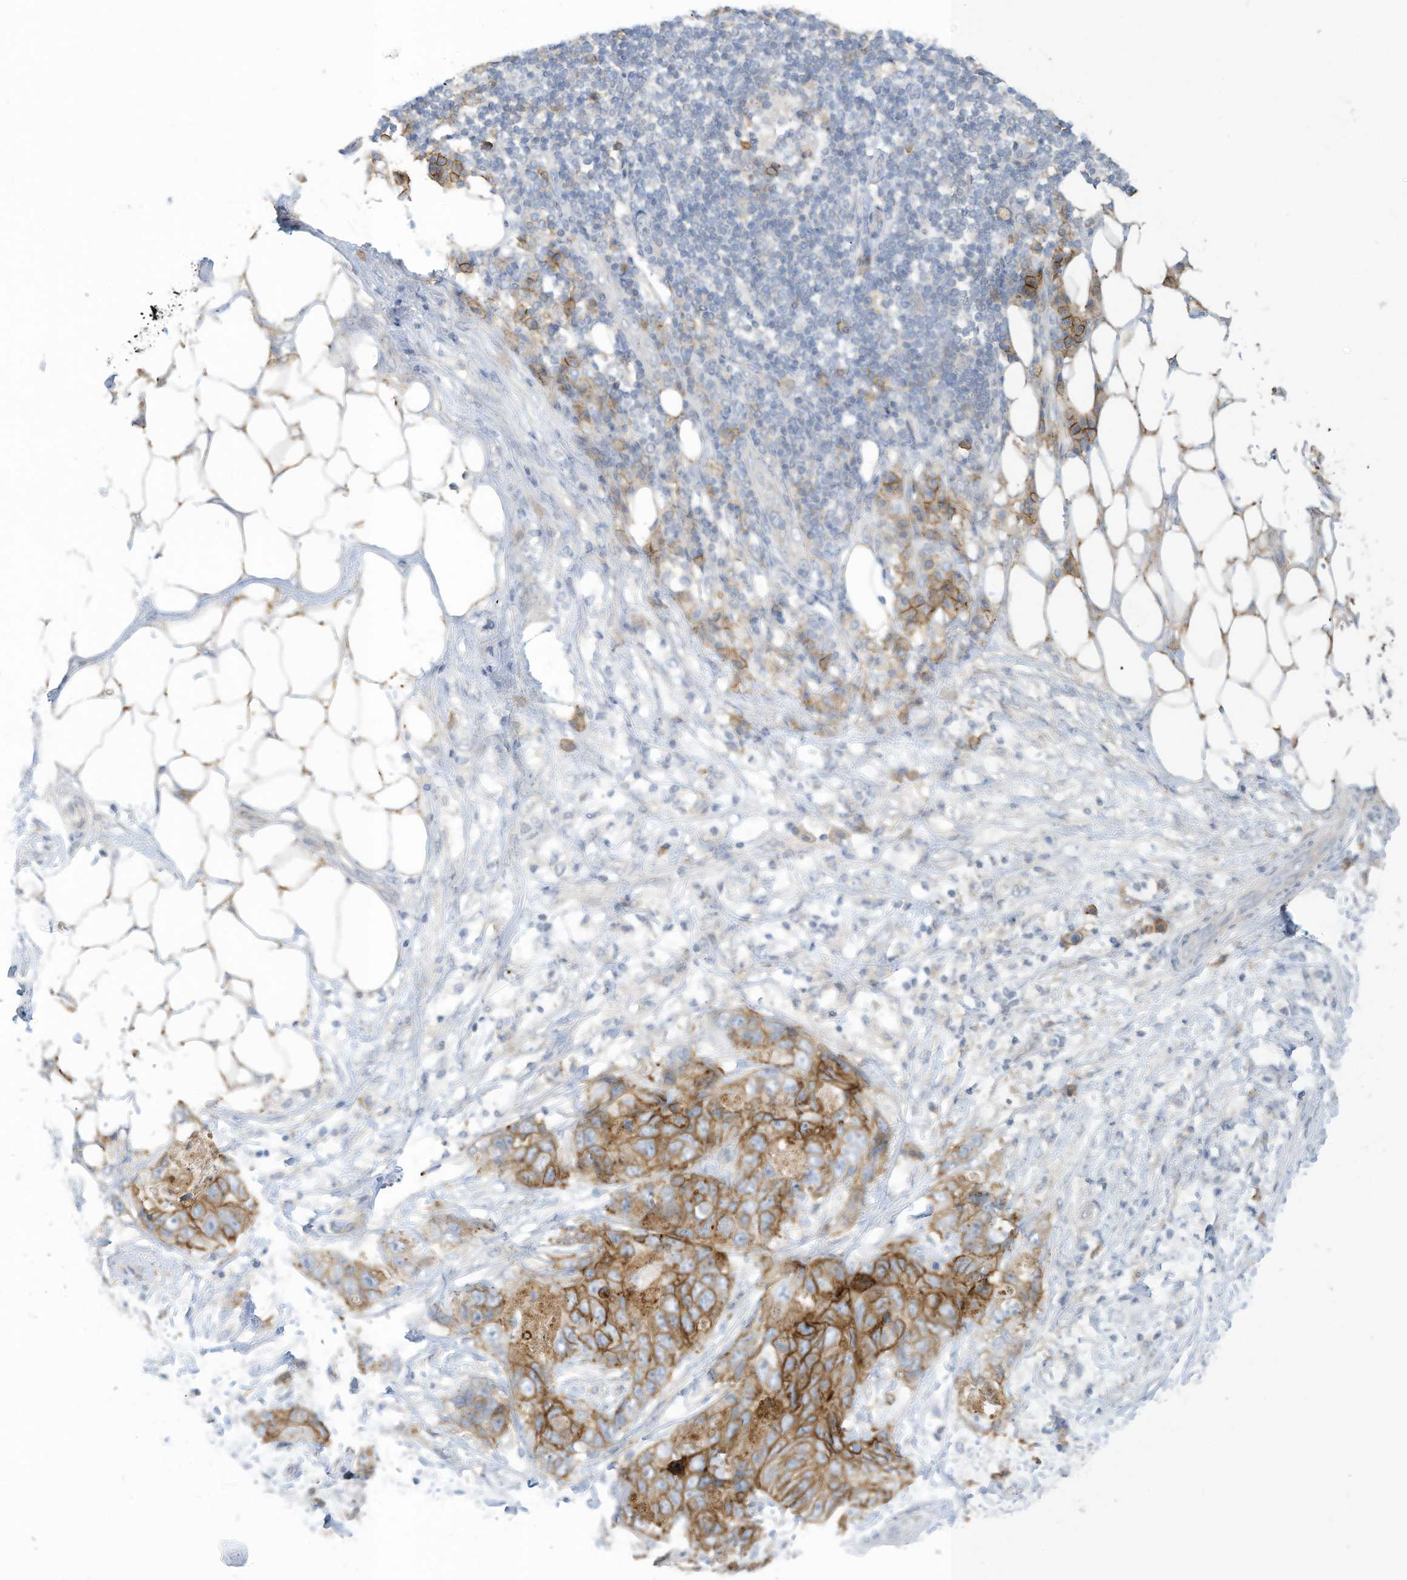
{"staining": {"intensity": "moderate", "quantity": ">75%", "location": "cytoplasmic/membranous"}, "tissue": "stomach cancer", "cell_type": "Tumor cells", "image_type": "cancer", "snomed": [{"axis": "morphology", "description": "Adenocarcinoma, NOS"}, {"axis": "topography", "description": "Stomach"}], "caption": "Protein staining shows moderate cytoplasmic/membranous expression in about >75% of tumor cells in adenocarcinoma (stomach). (IHC, brightfield microscopy, high magnification).", "gene": "SLC1A5", "patient": {"sex": "female", "age": 89}}